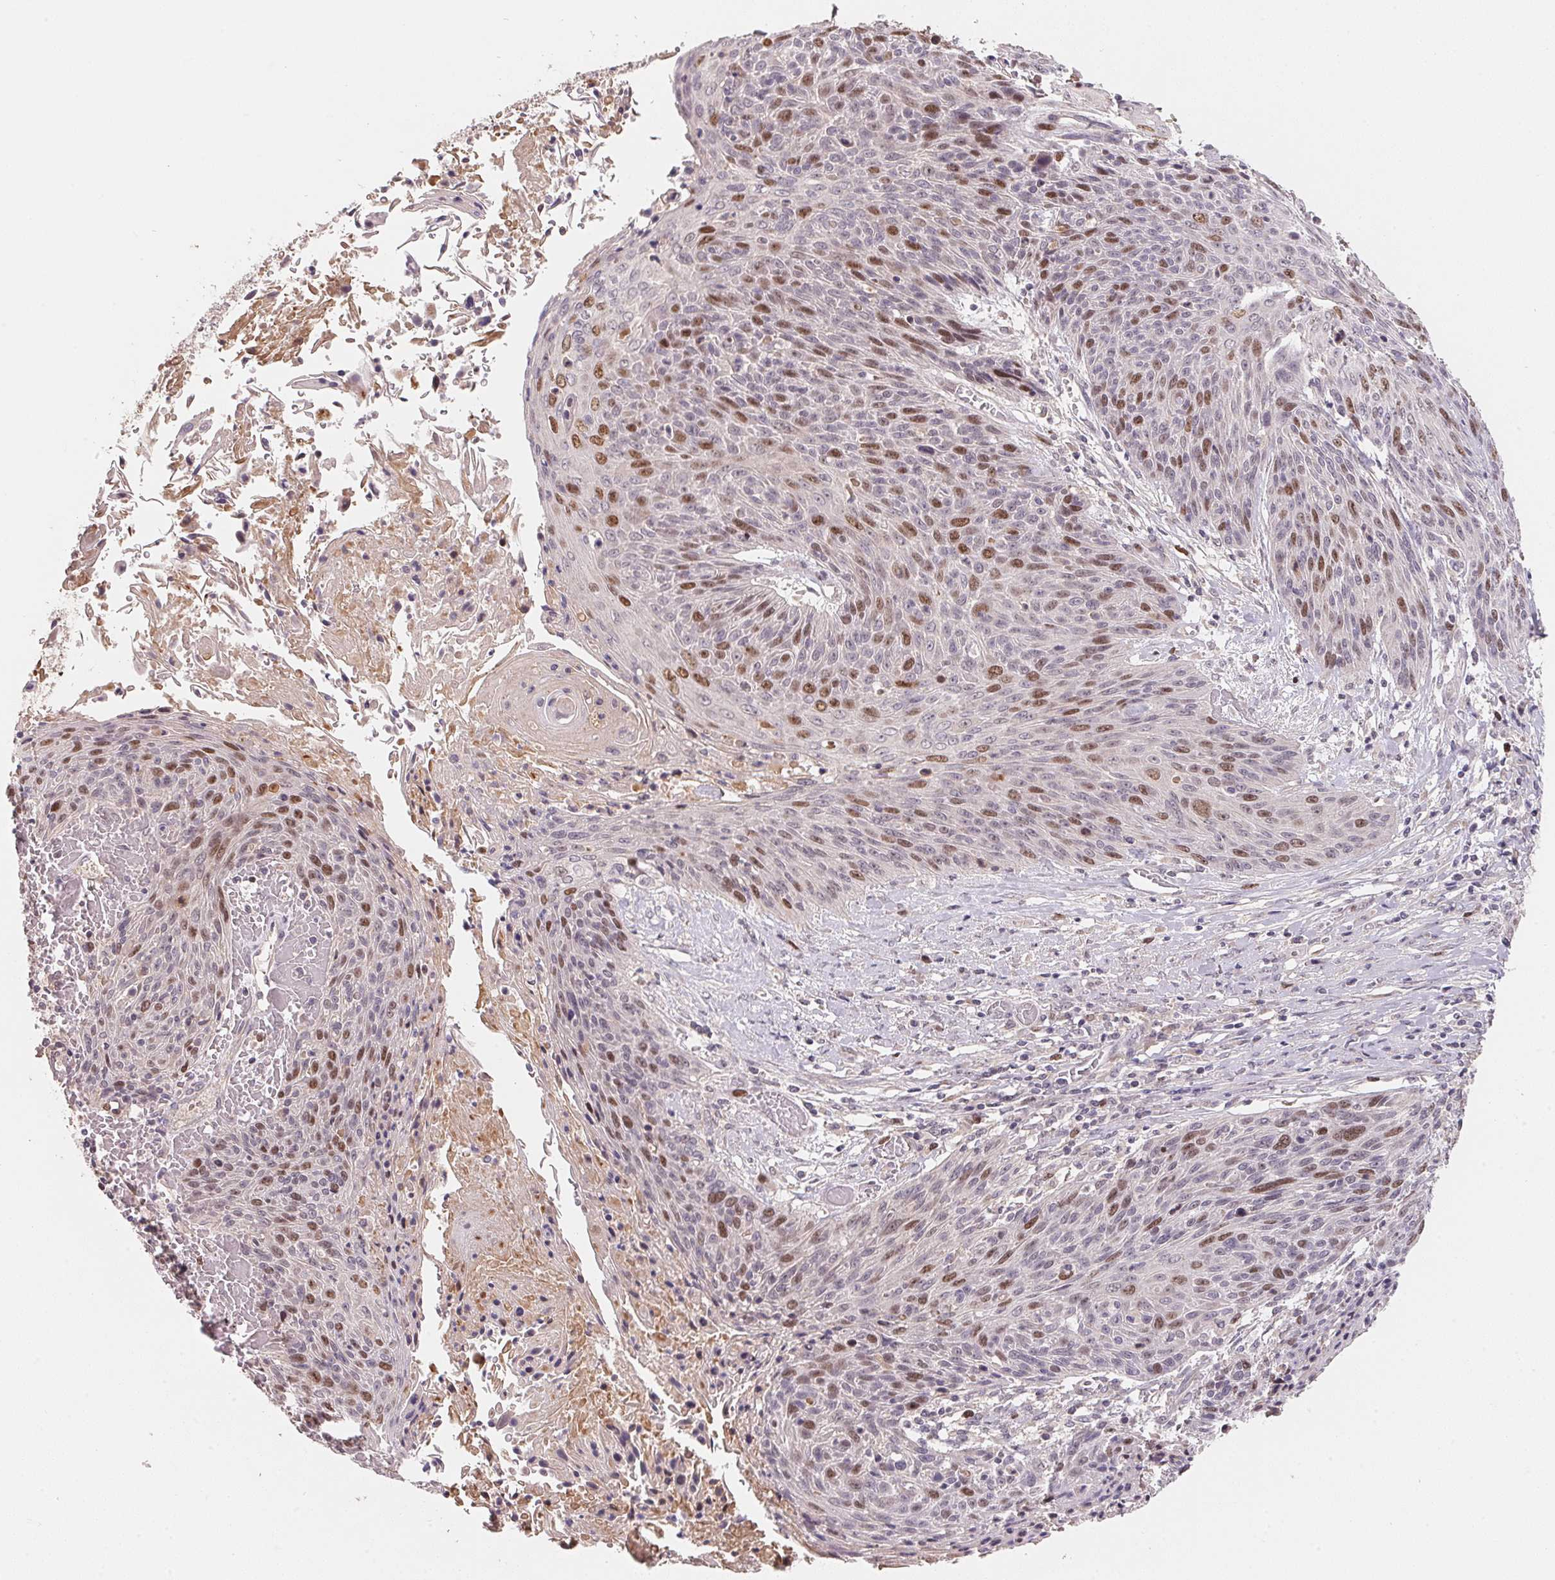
{"staining": {"intensity": "moderate", "quantity": "25%-75%", "location": "nuclear"}, "tissue": "cervical cancer", "cell_type": "Tumor cells", "image_type": "cancer", "snomed": [{"axis": "morphology", "description": "Squamous cell carcinoma, NOS"}, {"axis": "topography", "description": "Cervix"}], "caption": "Moderate nuclear protein expression is identified in about 25%-75% of tumor cells in cervical cancer.", "gene": "KIFC1", "patient": {"sex": "female", "age": 45}}